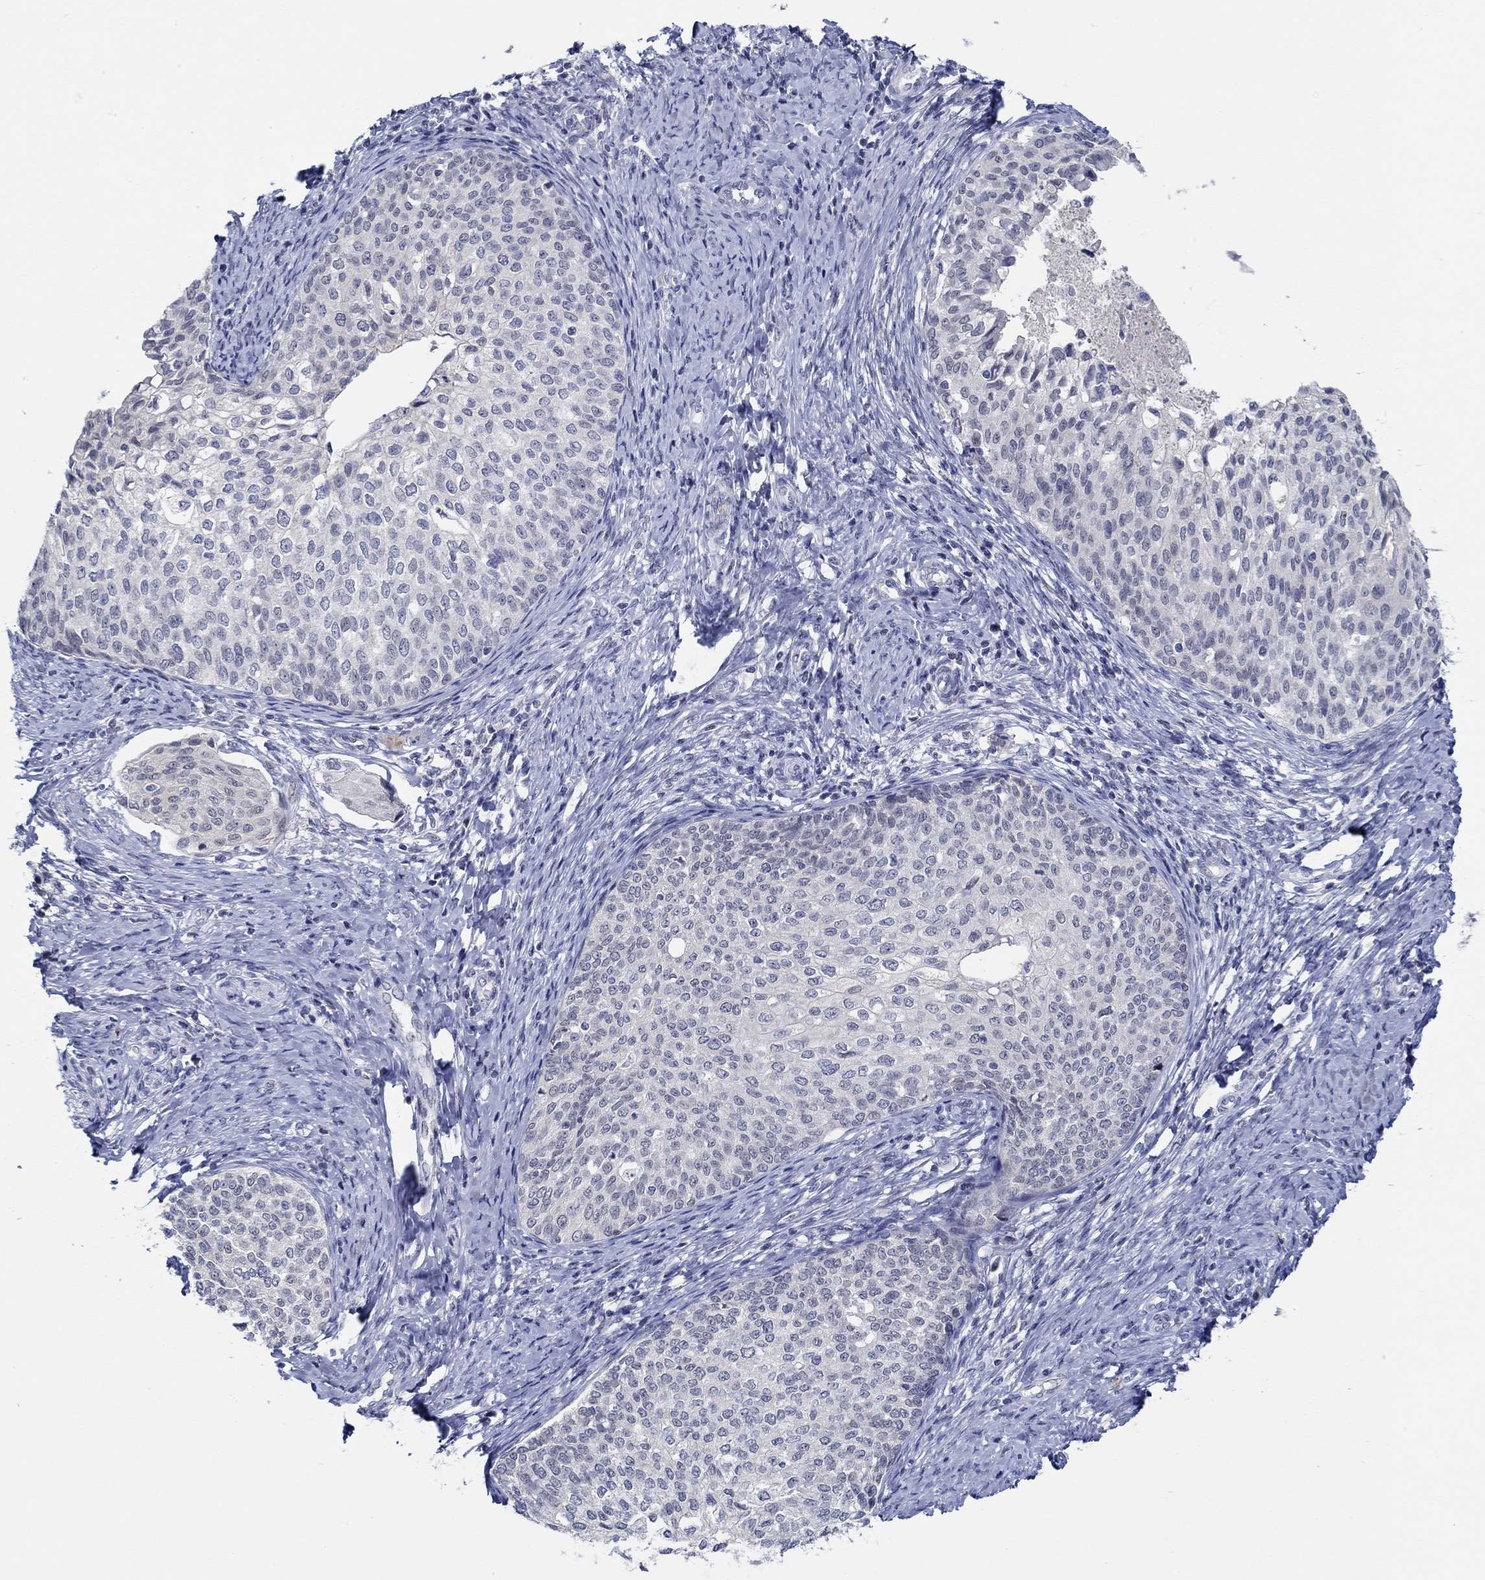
{"staining": {"intensity": "negative", "quantity": "none", "location": "none"}, "tissue": "cervical cancer", "cell_type": "Tumor cells", "image_type": "cancer", "snomed": [{"axis": "morphology", "description": "Squamous cell carcinoma, NOS"}, {"axis": "topography", "description": "Cervix"}], "caption": "This is an IHC photomicrograph of cervical cancer. There is no staining in tumor cells.", "gene": "SLC34A1", "patient": {"sex": "female", "age": 51}}